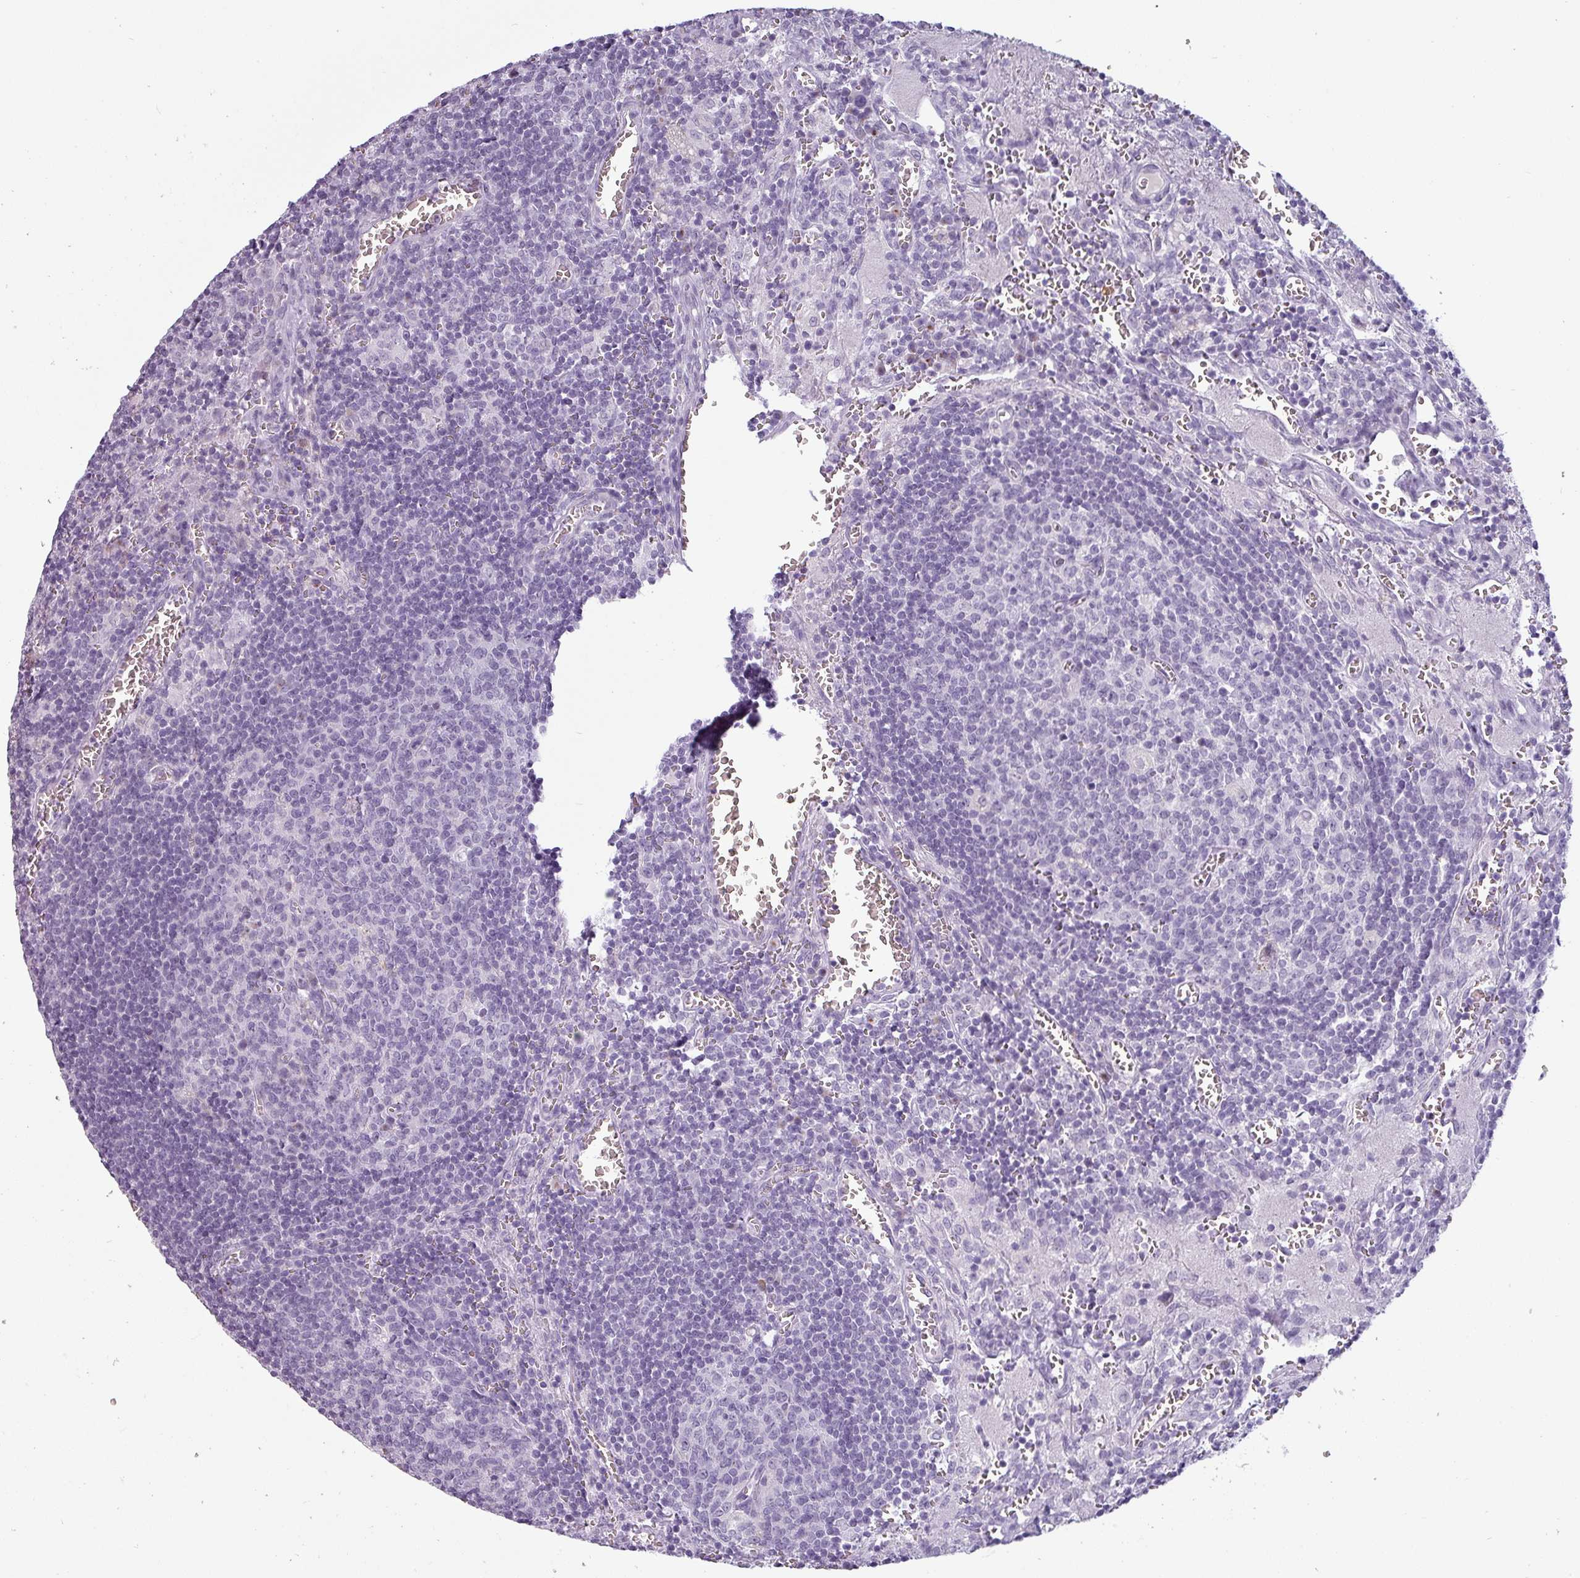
{"staining": {"intensity": "negative", "quantity": "none", "location": "none"}, "tissue": "lymph node", "cell_type": "Germinal center cells", "image_type": "normal", "snomed": [{"axis": "morphology", "description": "Normal tissue, NOS"}, {"axis": "topography", "description": "Lymph node"}], "caption": "DAB immunohistochemical staining of benign human lymph node exhibits no significant expression in germinal center cells.", "gene": "SLC26A9", "patient": {"sex": "male", "age": 50}}